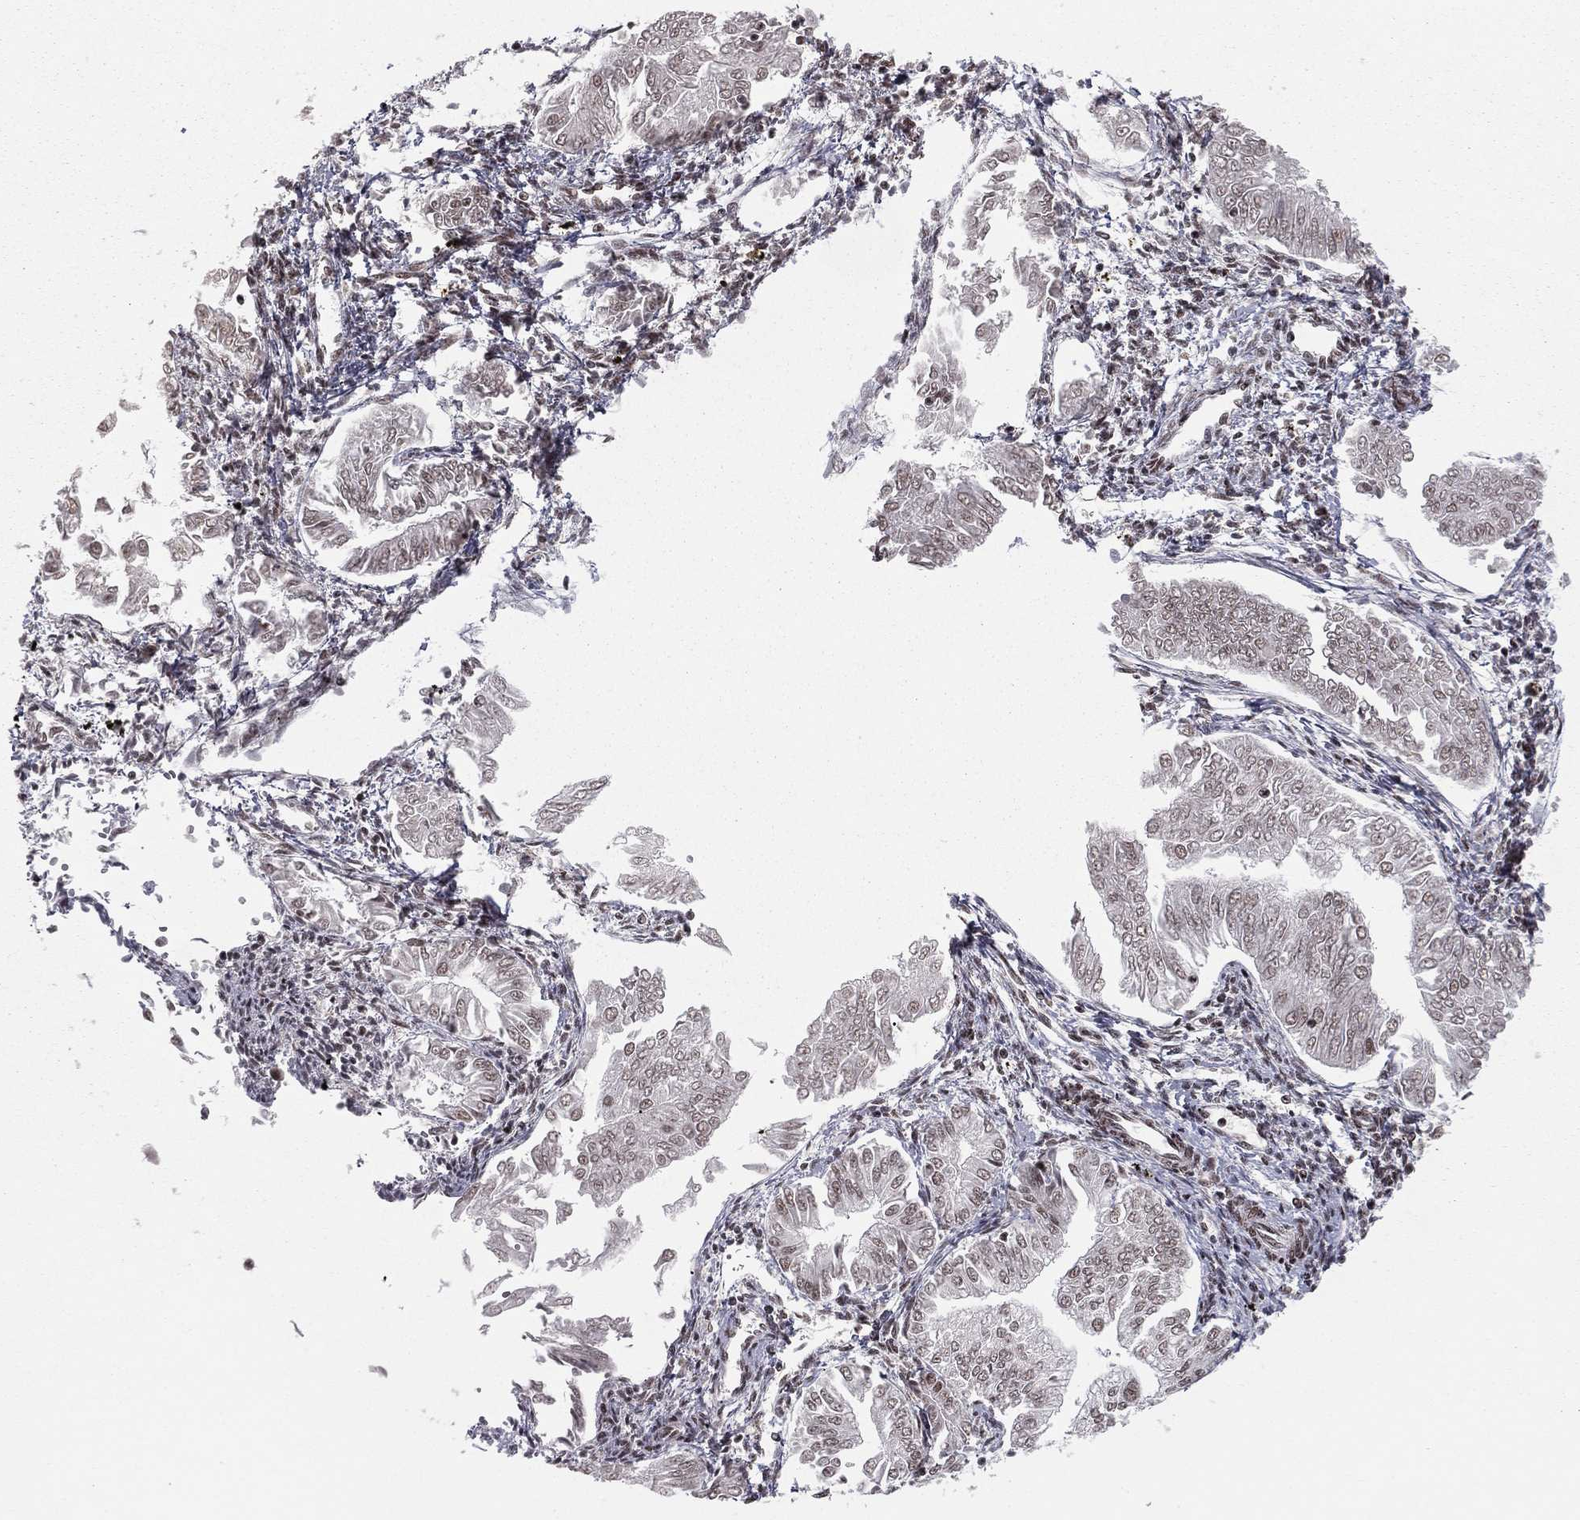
{"staining": {"intensity": "negative", "quantity": "none", "location": "none"}, "tissue": "endometrial cancer", "cell_type": "Tumor cells", "image_type": "cancer", "snomed": [{"axis": "morphology", "description": "Adenocarcinoma, NOS"}, {"axis": "topography", "description": "Endometrium"}], "caption": "Immunohistochemistry micrograph of human endometrial cancer stained for a protein (brown), which displays no staining in tumor cells.", "gene": "NFYB", "patient": {"sex": "female", "age": 53}}